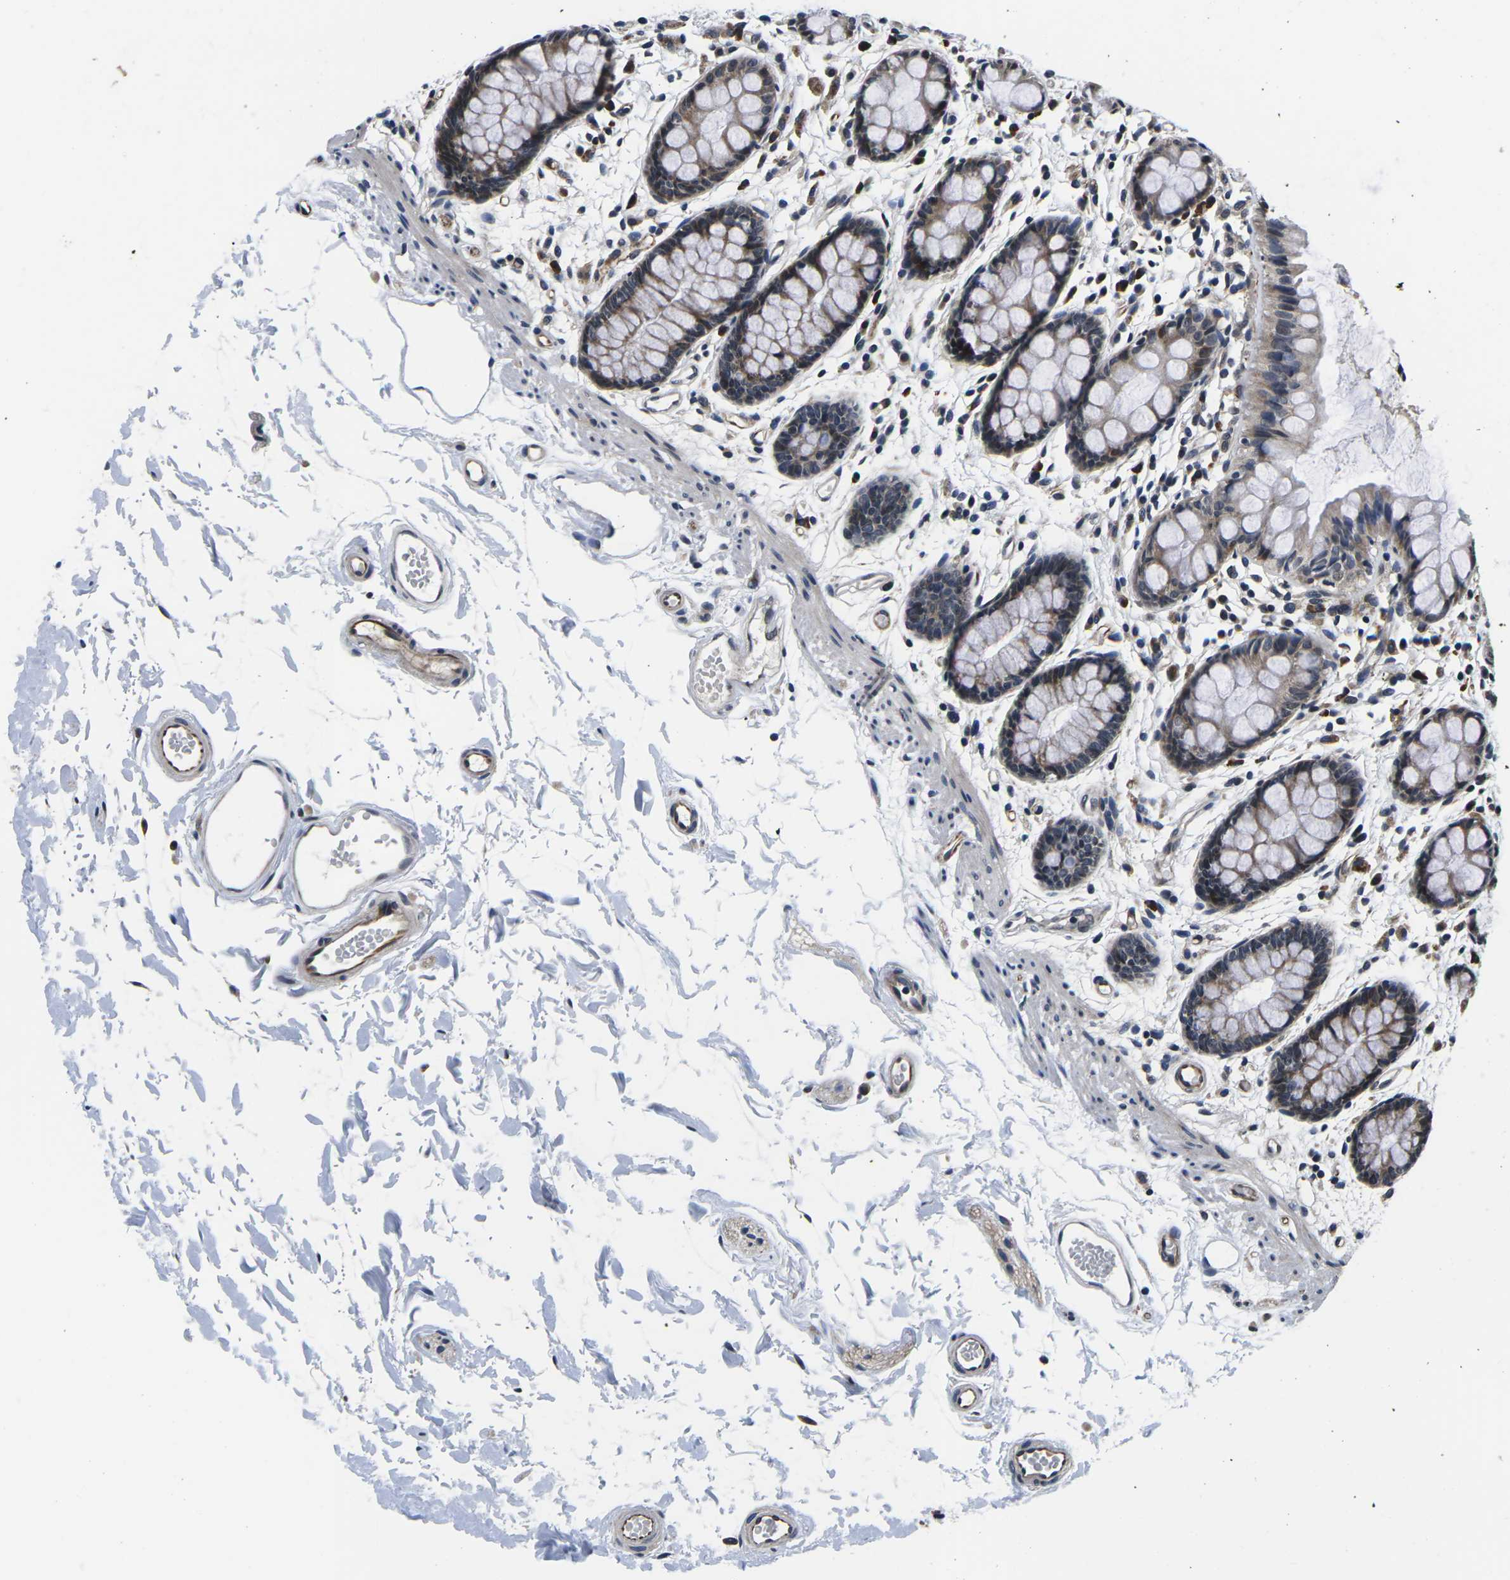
{"staining": {"intensity": "moderate", "quantity": ">75%", "location": "cytoplasmic/membranous"}, "tissue": "rectum", "cell_type": "Glandular cells", "image_type": "normal", "snomed": [{"axis": "morphology", "description": "Normal tissue, NOS"}, {"axis": "topography", "description": "Rectum"}], "caption": "High-magnification brightfield microscopy of unremarkable rectum stained with DAB (brown) and counterstained with hematoxylin (blue). glandular cells exhibit moderate cytoplasmic/membranous expression is seen in about>75% of cells.", "gene": "CCNE1", "patient": {"sex": "female", "age": 66}}